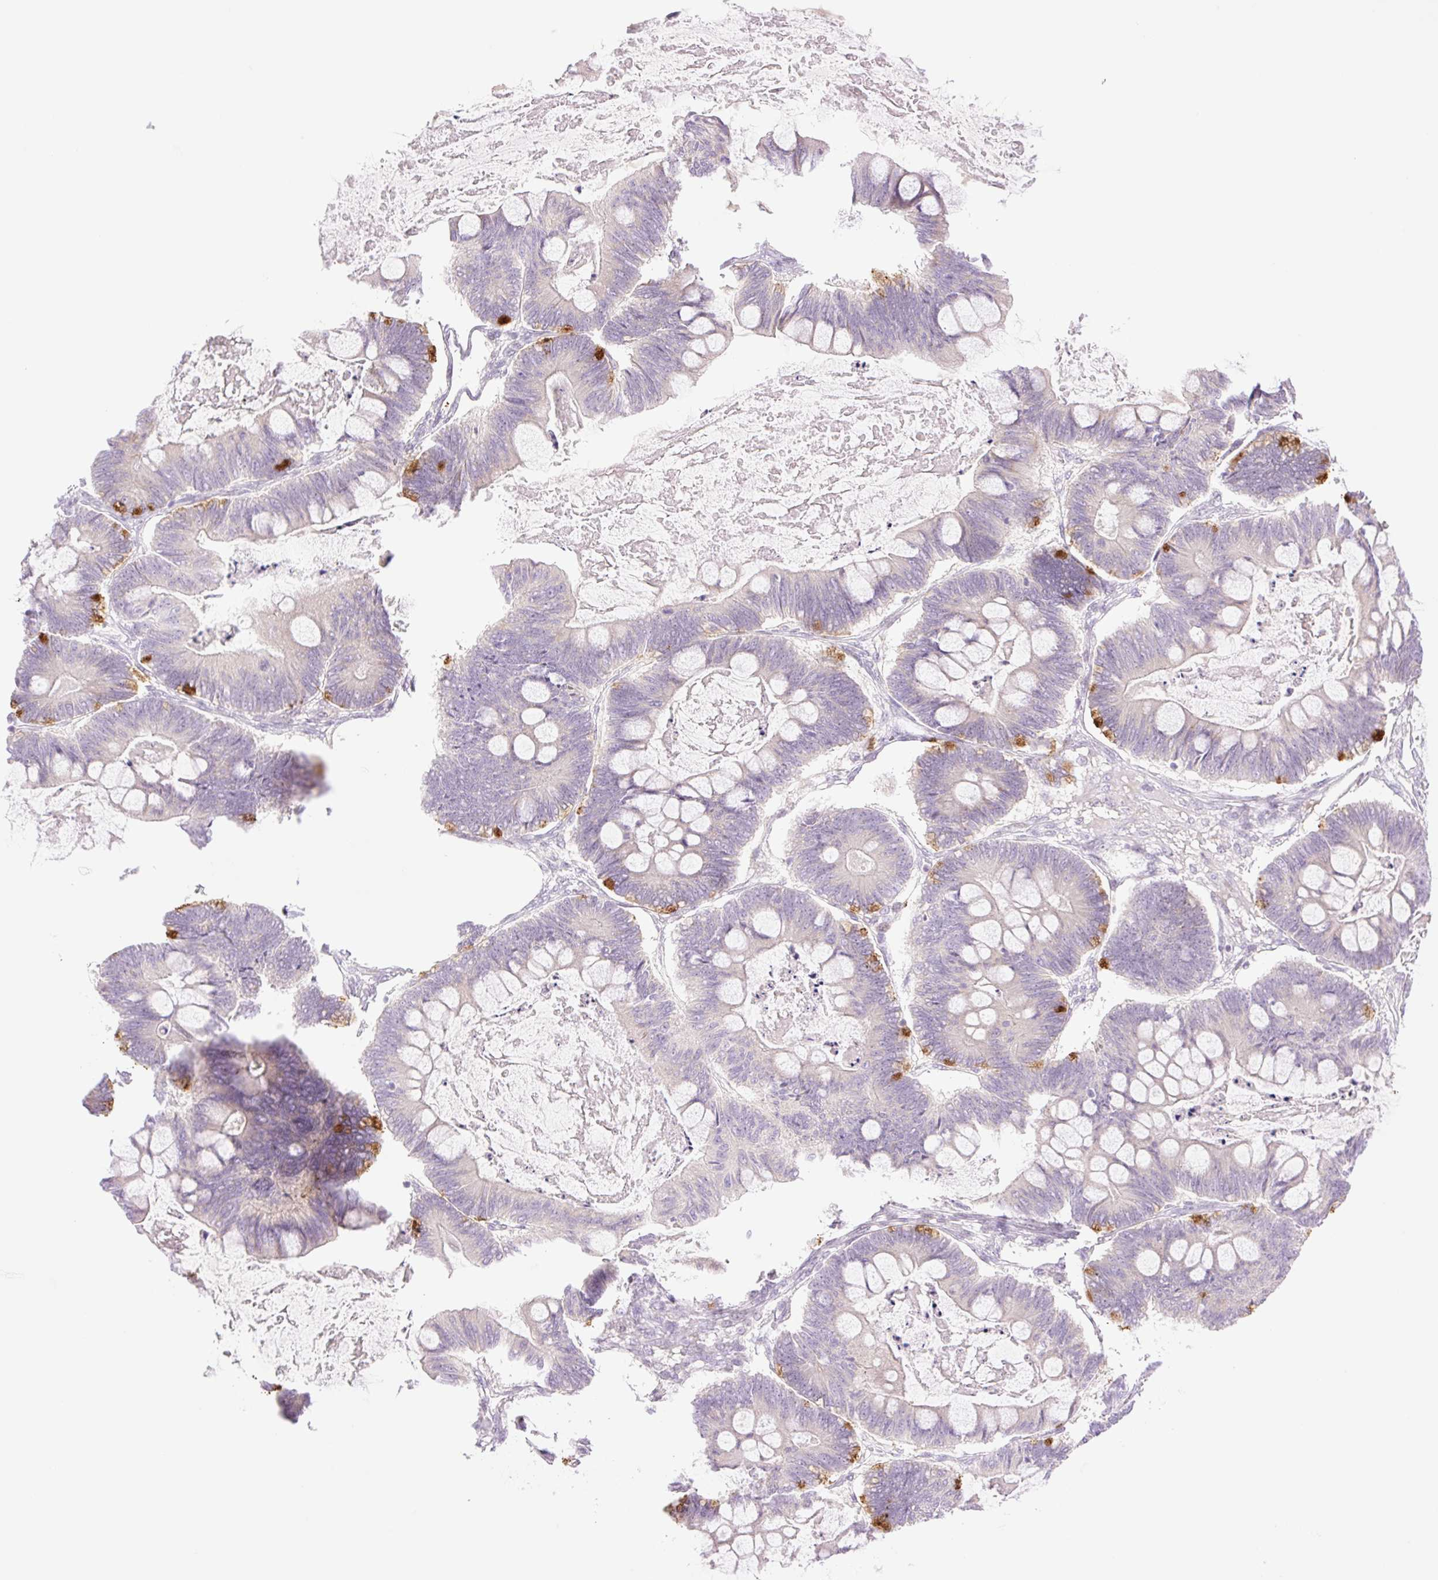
{"staining": {"intensity": "moderate", "quantity": "<25%", "location": "cytoplasmic/membranous"}, "tissue": "ovarian cancer", "cell_type": "Tumor cells", "image_type": "cancer", "snomed": [{"axis": "morphology", "description": "Cystadenocarcinoma, mucinous, NOS"}, {"axis": "topography", "description": "Ovary"}], "caption": "This micrograph shows immunohistochemistry (IHC) staining of human ovarian cancer (mucinous cystadenocarcinoma), with low moderate cytoplasmic/membranous positivity in approximately <25% of tumor cells.", "gene": "TBX15", "patient": {"sex": "female", "age": 61}}